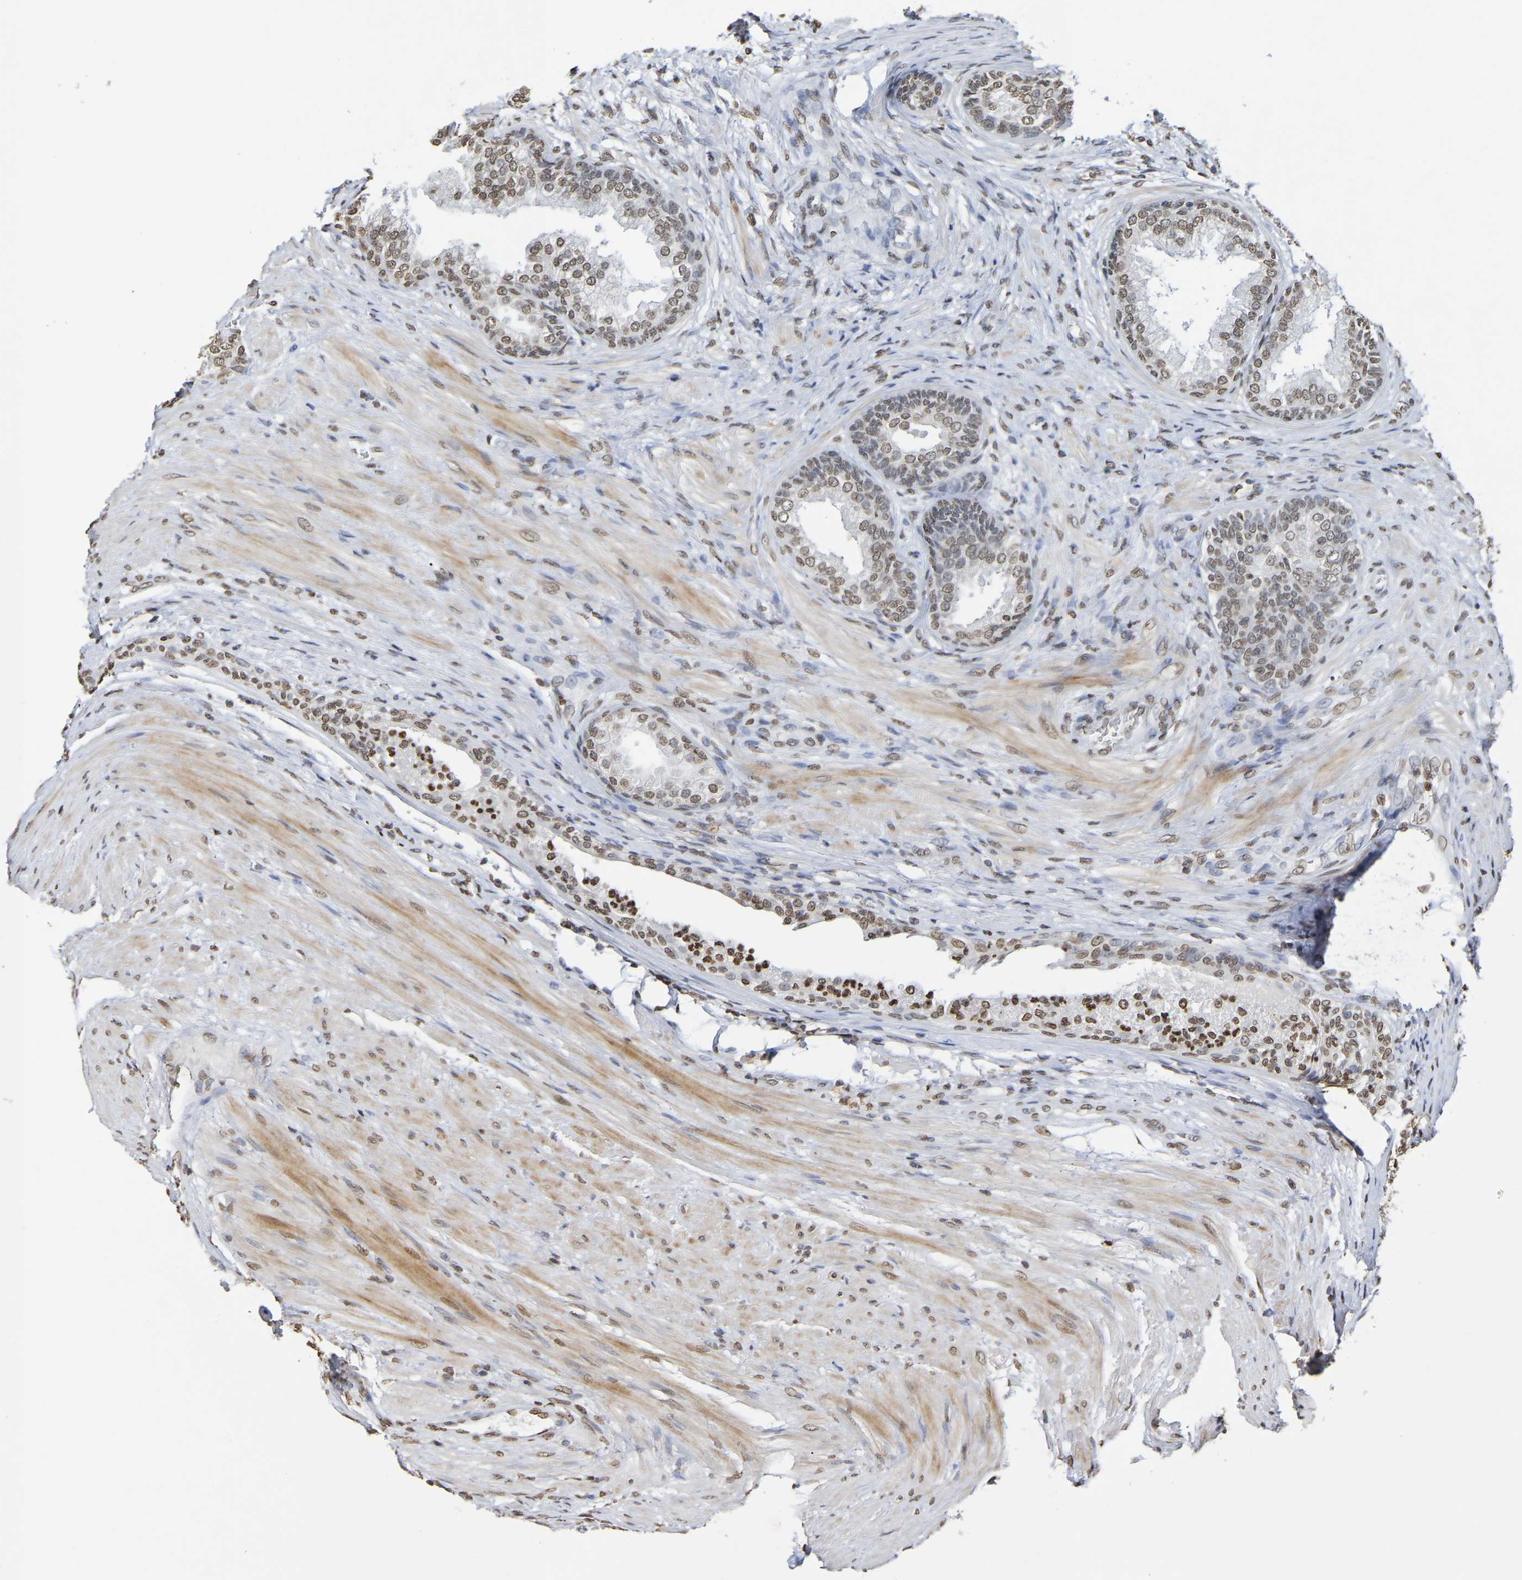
{"staining": {"intensity": "moderate", "quantity": ">75%", "location": "nuclear"}, "tissue": "prostate", "cell_type": "Glandular cells", "image_type": "normal", "snomed": [{"axis": "morphology", "description": "Normal tissue, NOS"}, {"axis": "topography", "description": "Prostate"}], "caption": "IHC histopathology image of benign prostate: prostate stained using immunohistochemistry (IHC) shows medium levels of moderate protein expression localized specifically in the nuclear of glandular cells, appearing as a nuclear brown color.", "gene": "ATF4", "patient": {"sex": "male", "age": 76}}